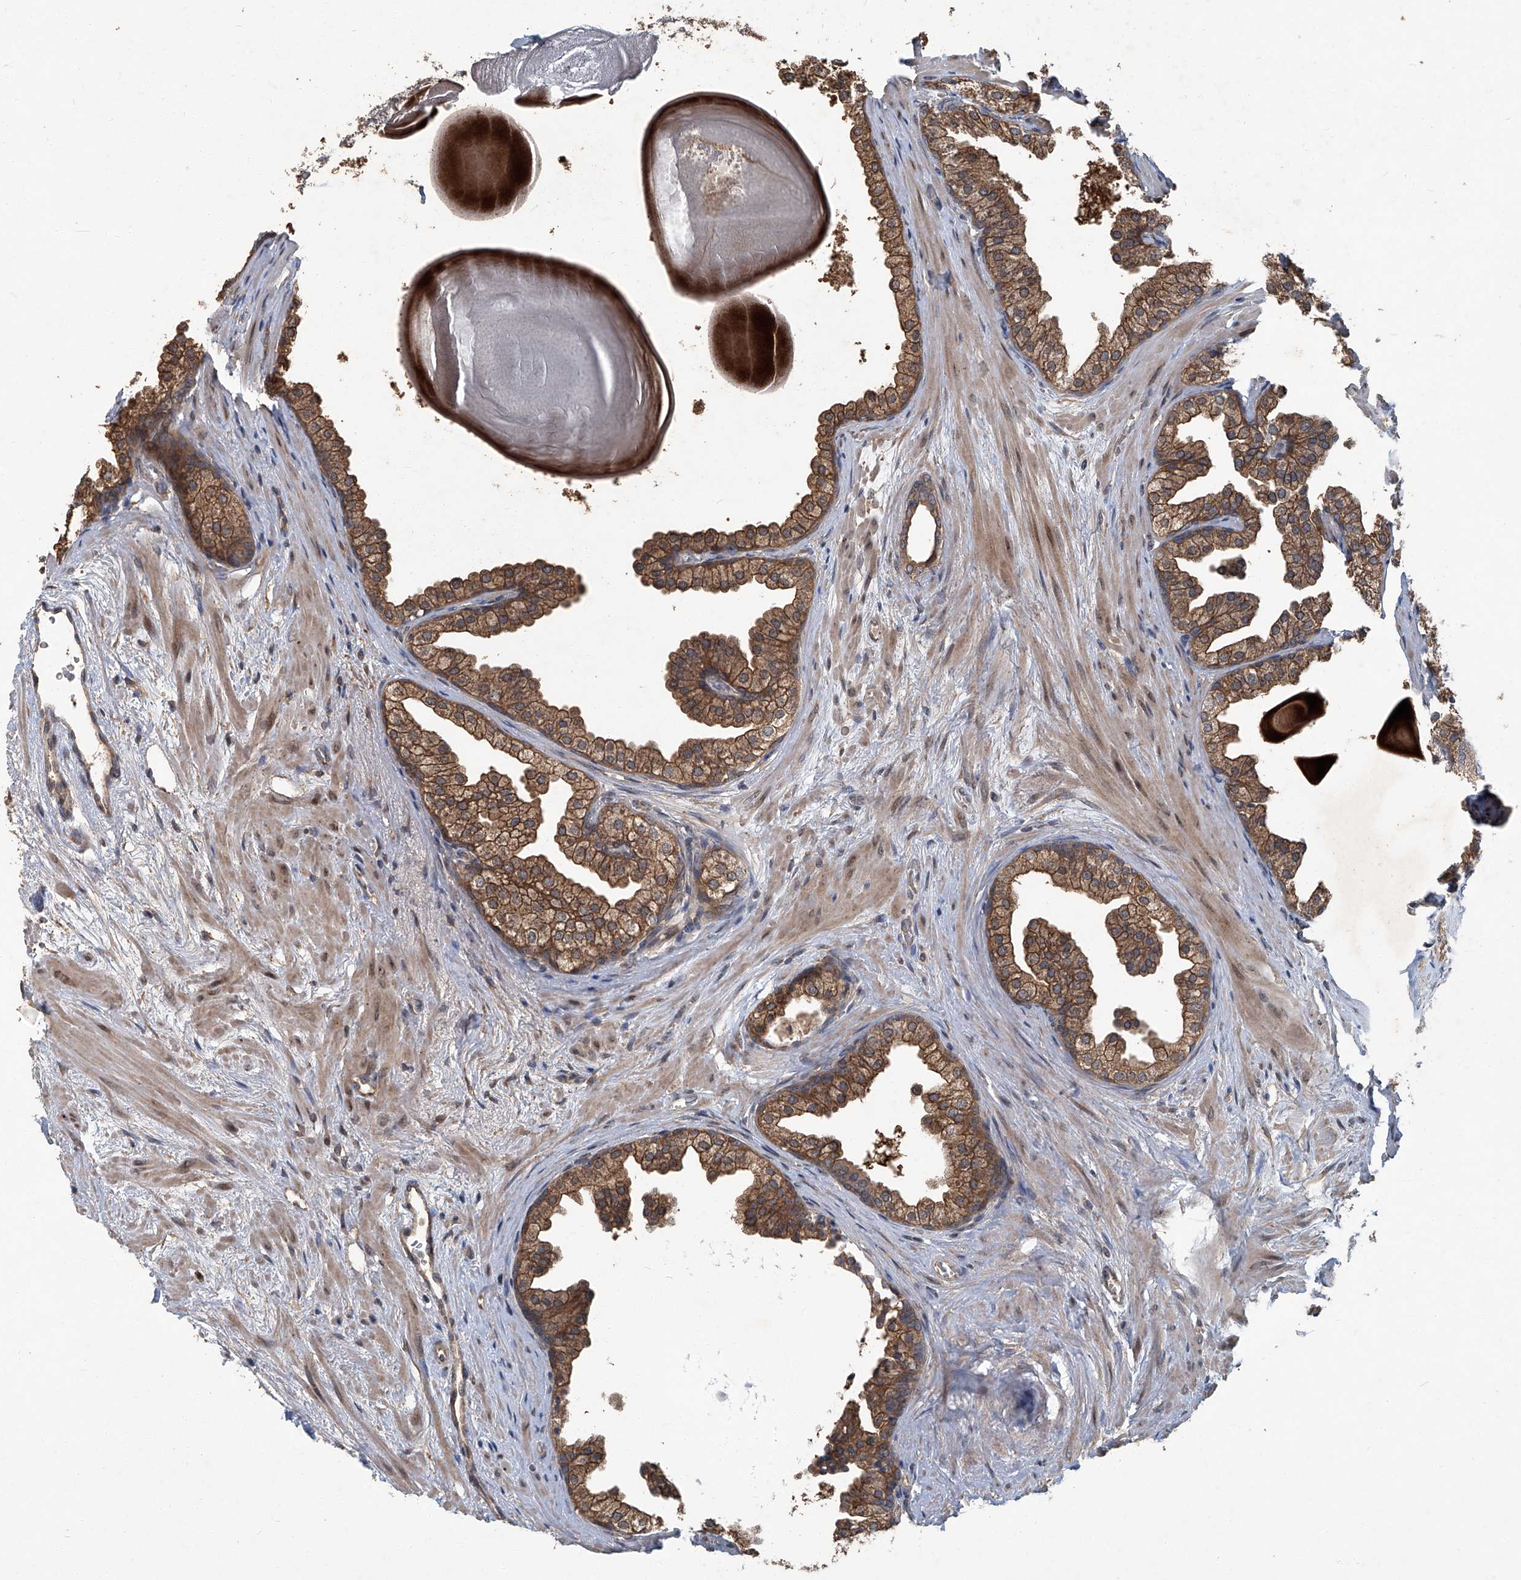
{"staining": {"intensity": "moderate", "quantity": ">75%", "location": "cytoplasmic/membranous"}, "tissue": "prostate", "cell_type": "Glandular cells", "image_type": "normal", "snomed": [{"axis": "morphology", "description": "Normal tissue, NOS"}, {"axis": "topography", "description": "Prostate"}], "caption": "Brown immunohistochemical staining in normal human prostate demonstrates moderate cytoplasmic/membranous staining in about >75% of glandular cells. (Brightfield microscopy of DAB IHC at high magnification).", "gene": "ANKRD34A", "patient": {"sex": "male", "age": 48}}